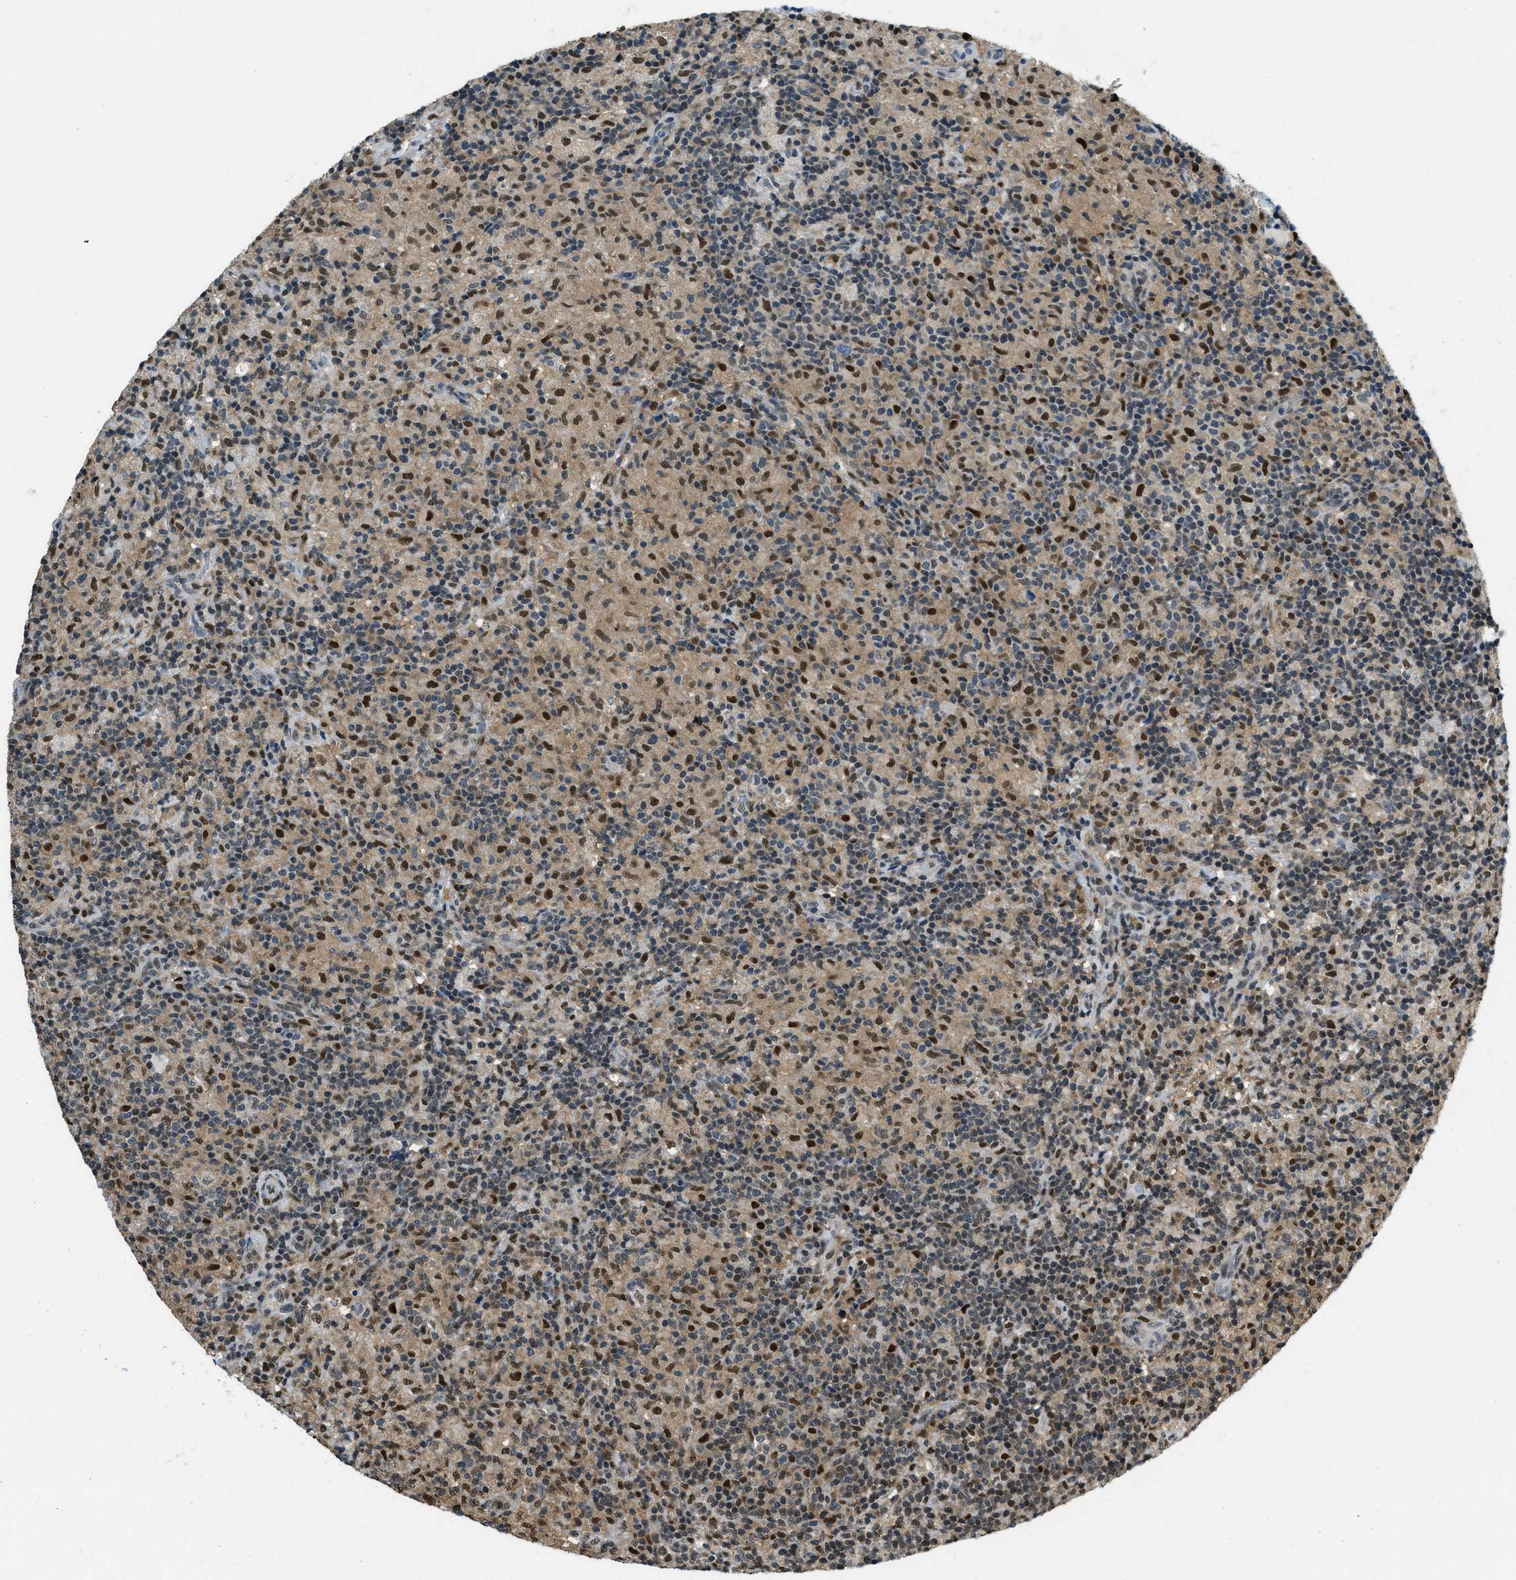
{"staining": {"intensity": "moderate", "quantity": "25%-75%", "location": "nuclear"}, "tissue": "lymphoma", "cell_type": "Tumor cells", "image_type": "cancer", "snomed": [{"axis": "morphology", "description": "Hodgkin's disease, NOS"}, {"axis": "topography", "description": "Lymph node"}], "caption": "This is a micrograph of IHC staining of Hodgkin's disease, which shows moderate expression in the nuclear of tumor cells.", "gene": "OGFR", "patient": {"sex": "male", "age": 70}}